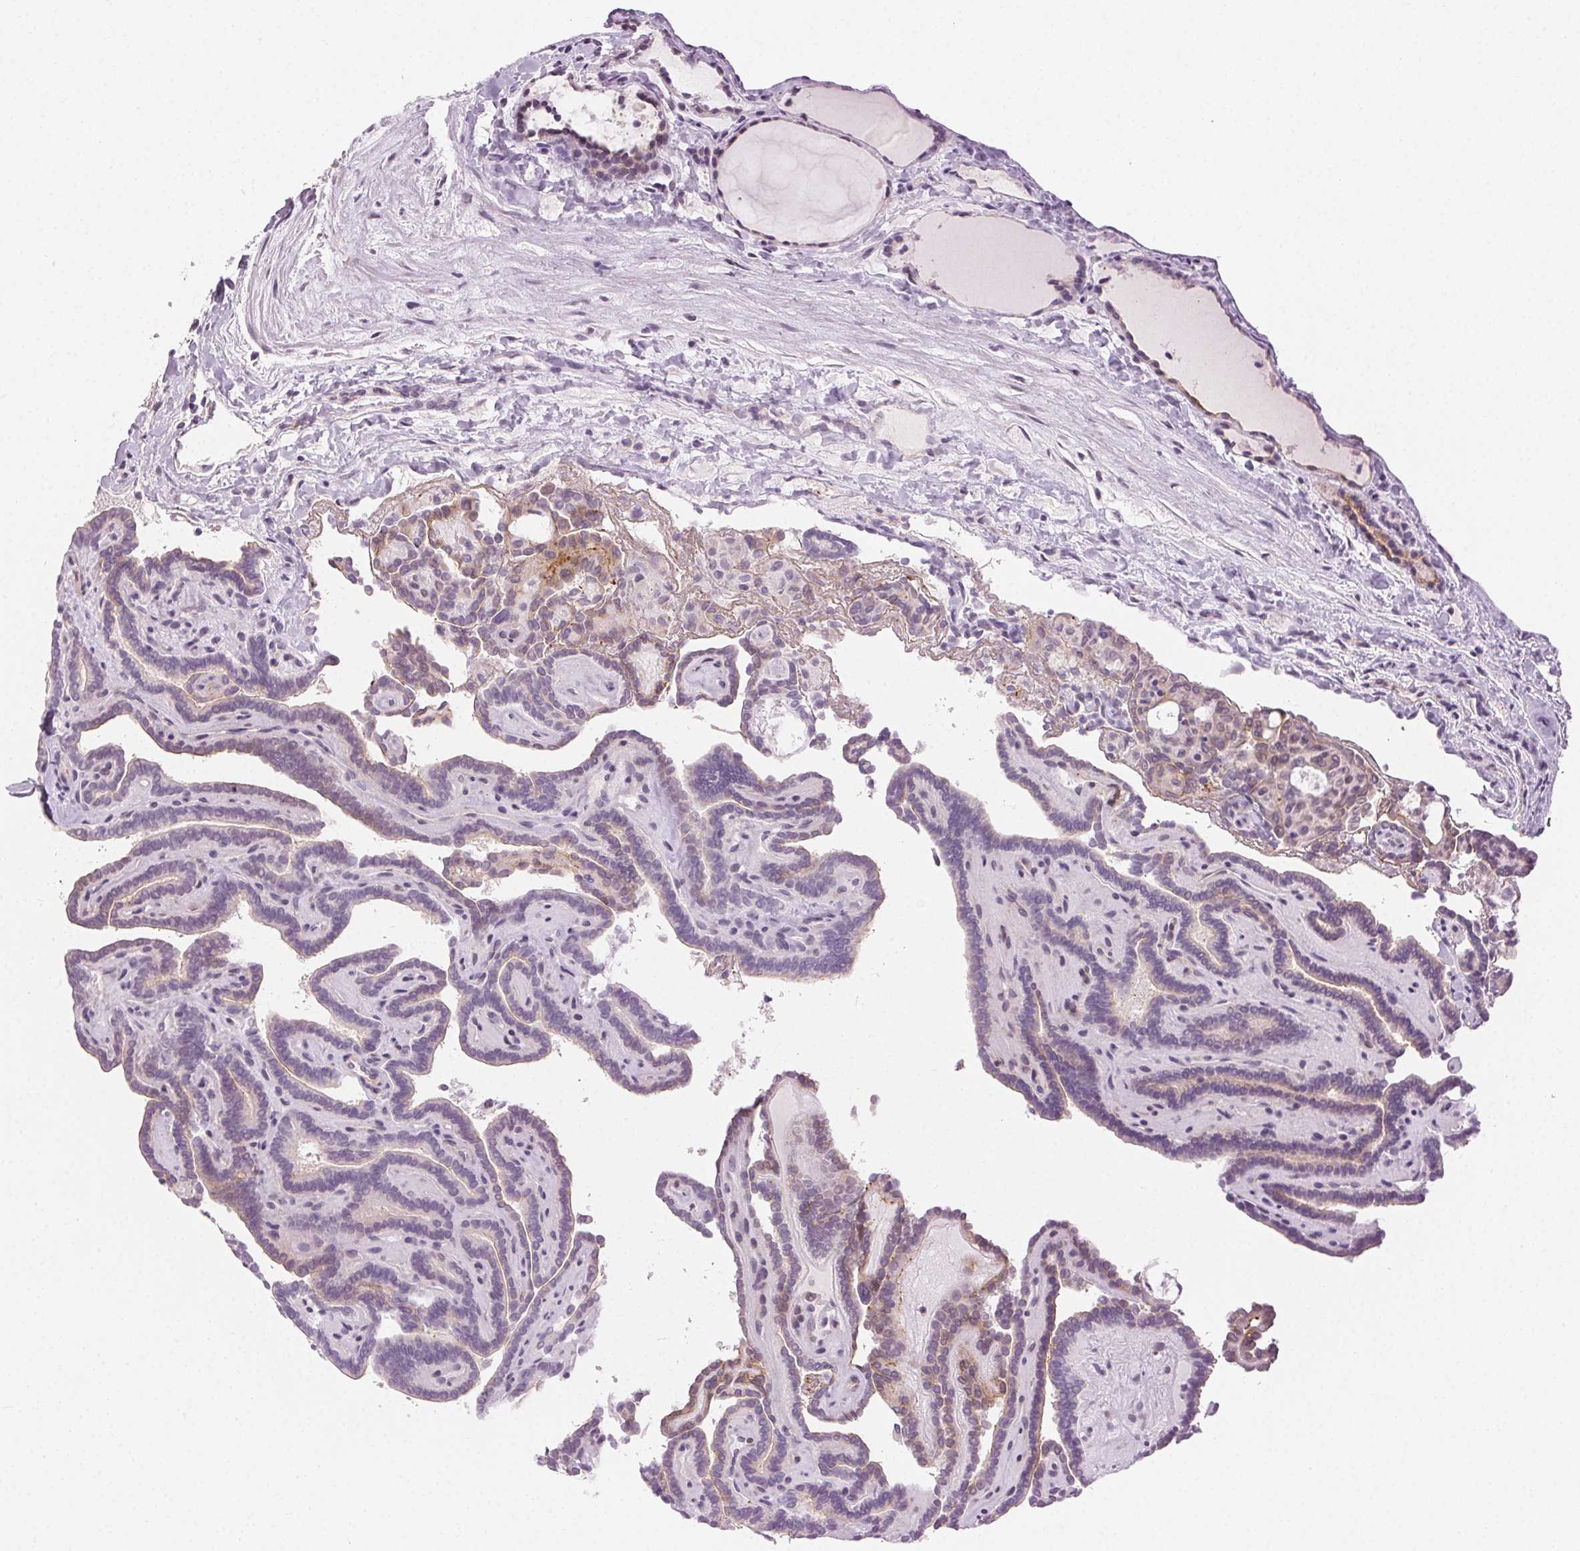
{"staining": {"intensity": "weak", "quantity": "<25%", "location": "cytoplasmic/membranous"}, "tissue": "thyroid cancer", "cell_type": "Tumor cells", "image_type": "cancer", "snomed": [{"axis": "morphology", "description": "Papillary adenocarcinoma, NOS"}, {"axis": "topography", "description": "Thyroid gland"}], "caption": "Immunohistochemistry of human papillary adenocarcinoma (thyroid) displays no staining in tumor cells.", "gene": "AIF1L", "patient": {"sex": "female", "age": 21}}